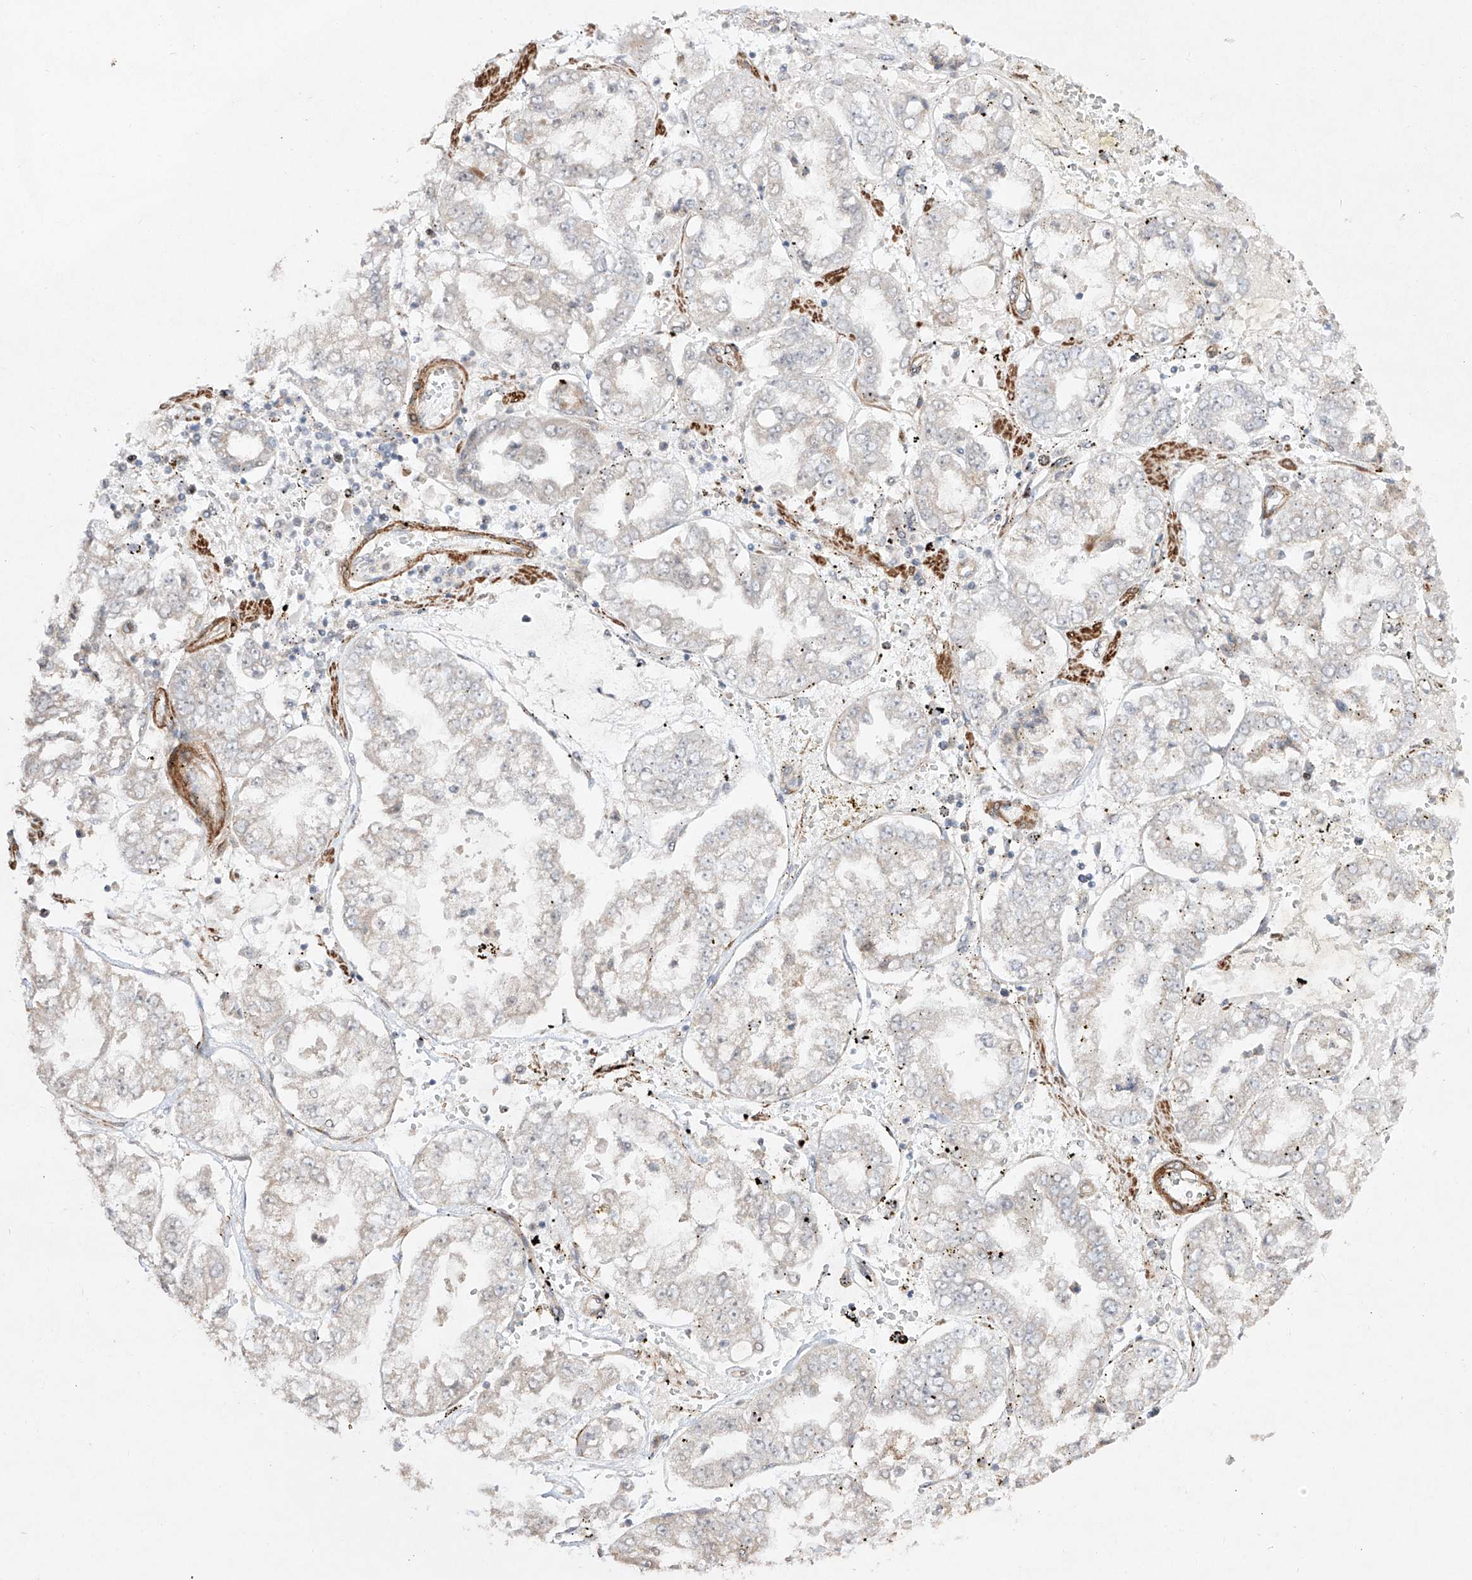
{"staining": {"intensity": "negative", "quantity": "none", "location": "none"}, "tissue": "stomach cancer", "cell_type": "Tumor cells", "image_type": "cancer", "snomed": [{"axis": "morphology", "description": "Adenocarcinoma, NOS"}, {"axis": "topography", "description": "Stomach"}], "caption": "A high-resolution histopathology image shows immunohistochemistry (IHC) staining of adenocarcinoma (stomach), which shows no significant positivity in tumor cells.", "gene": "KDM1B", "patient": {"sex": "male", "age": 76}}